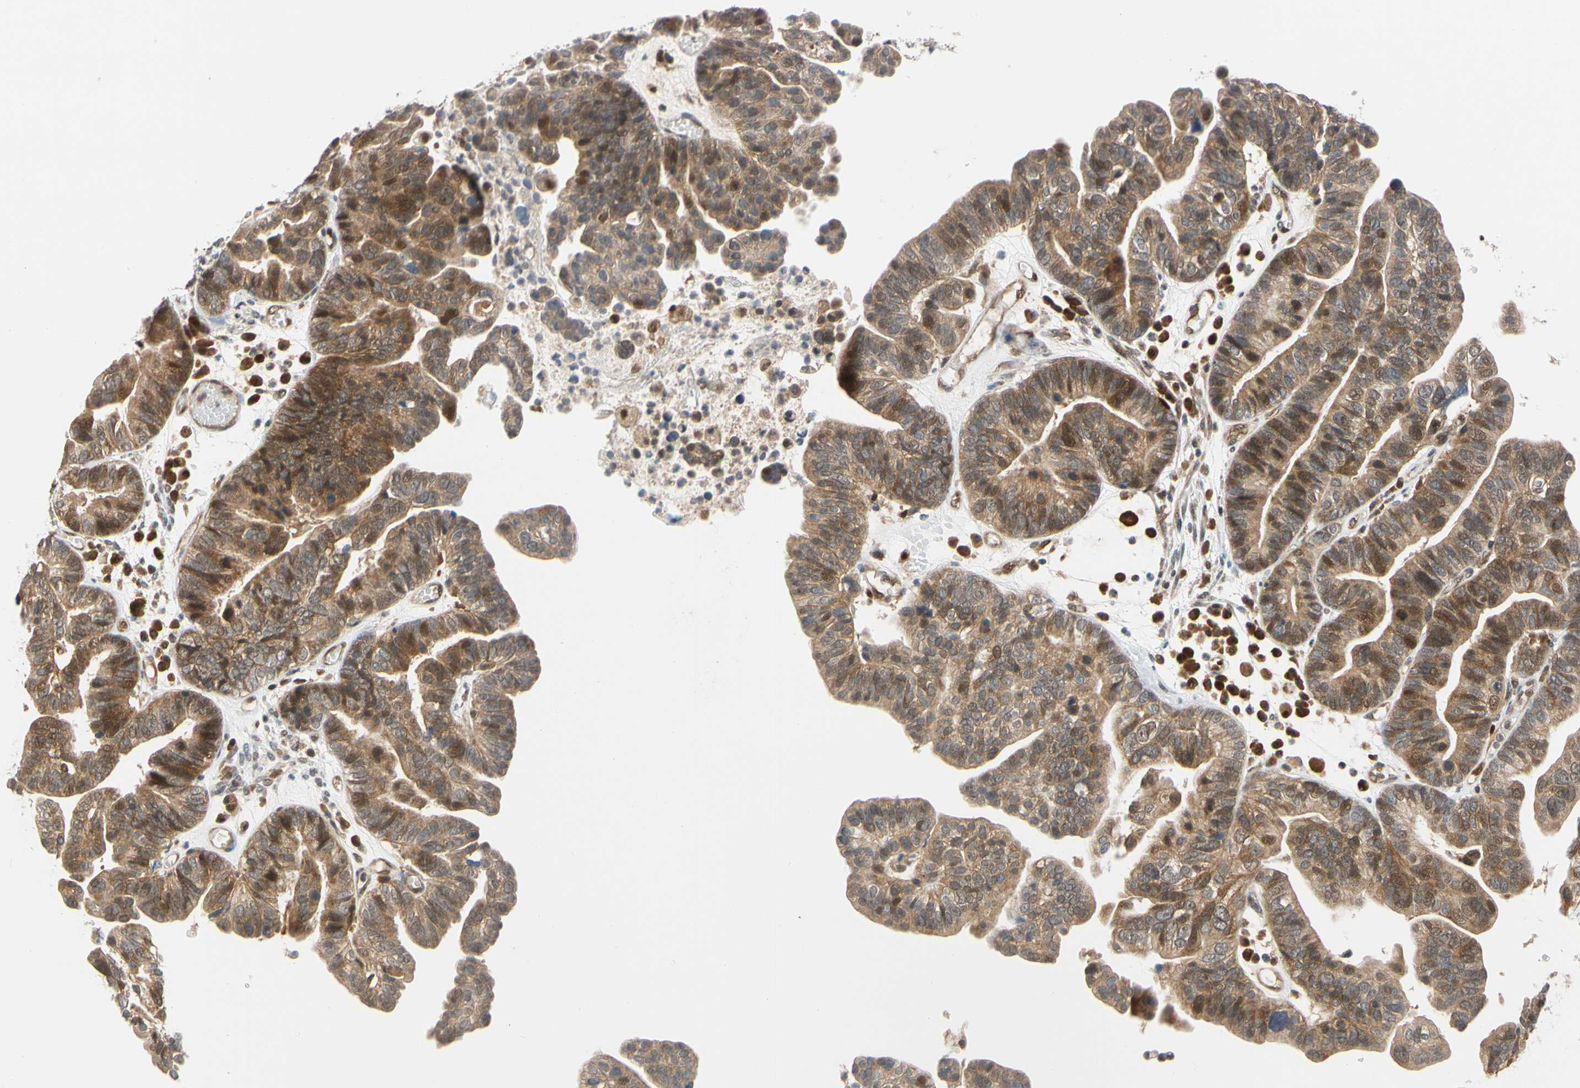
{"staining": {"intensity": "strong", "quantity": ">75%", "location": "cytoplasmic/membranous"}, "tissue": "ovarian cancer", "cell_type": "Tumor cells", "image_type": "cancer", "snomed": [{"axis": "morphology", "description": "Cystadenocarcinoma, serous, NOS"}, {"axis": "topography", "description": "Ovary"}], "caption": "Immunohistochemistry micrograph of neoplastic tissue: ovarian cancer stained using immunohistochemistry (IHC) reveals high levels of strong protein expression localized specifically in the cytoplasmic/membranous of tumor cells, appearing as a cytoplasmic/membranous brown color.", "gene": "CDK5", "patient": {"sex": "female", "age": 56}}